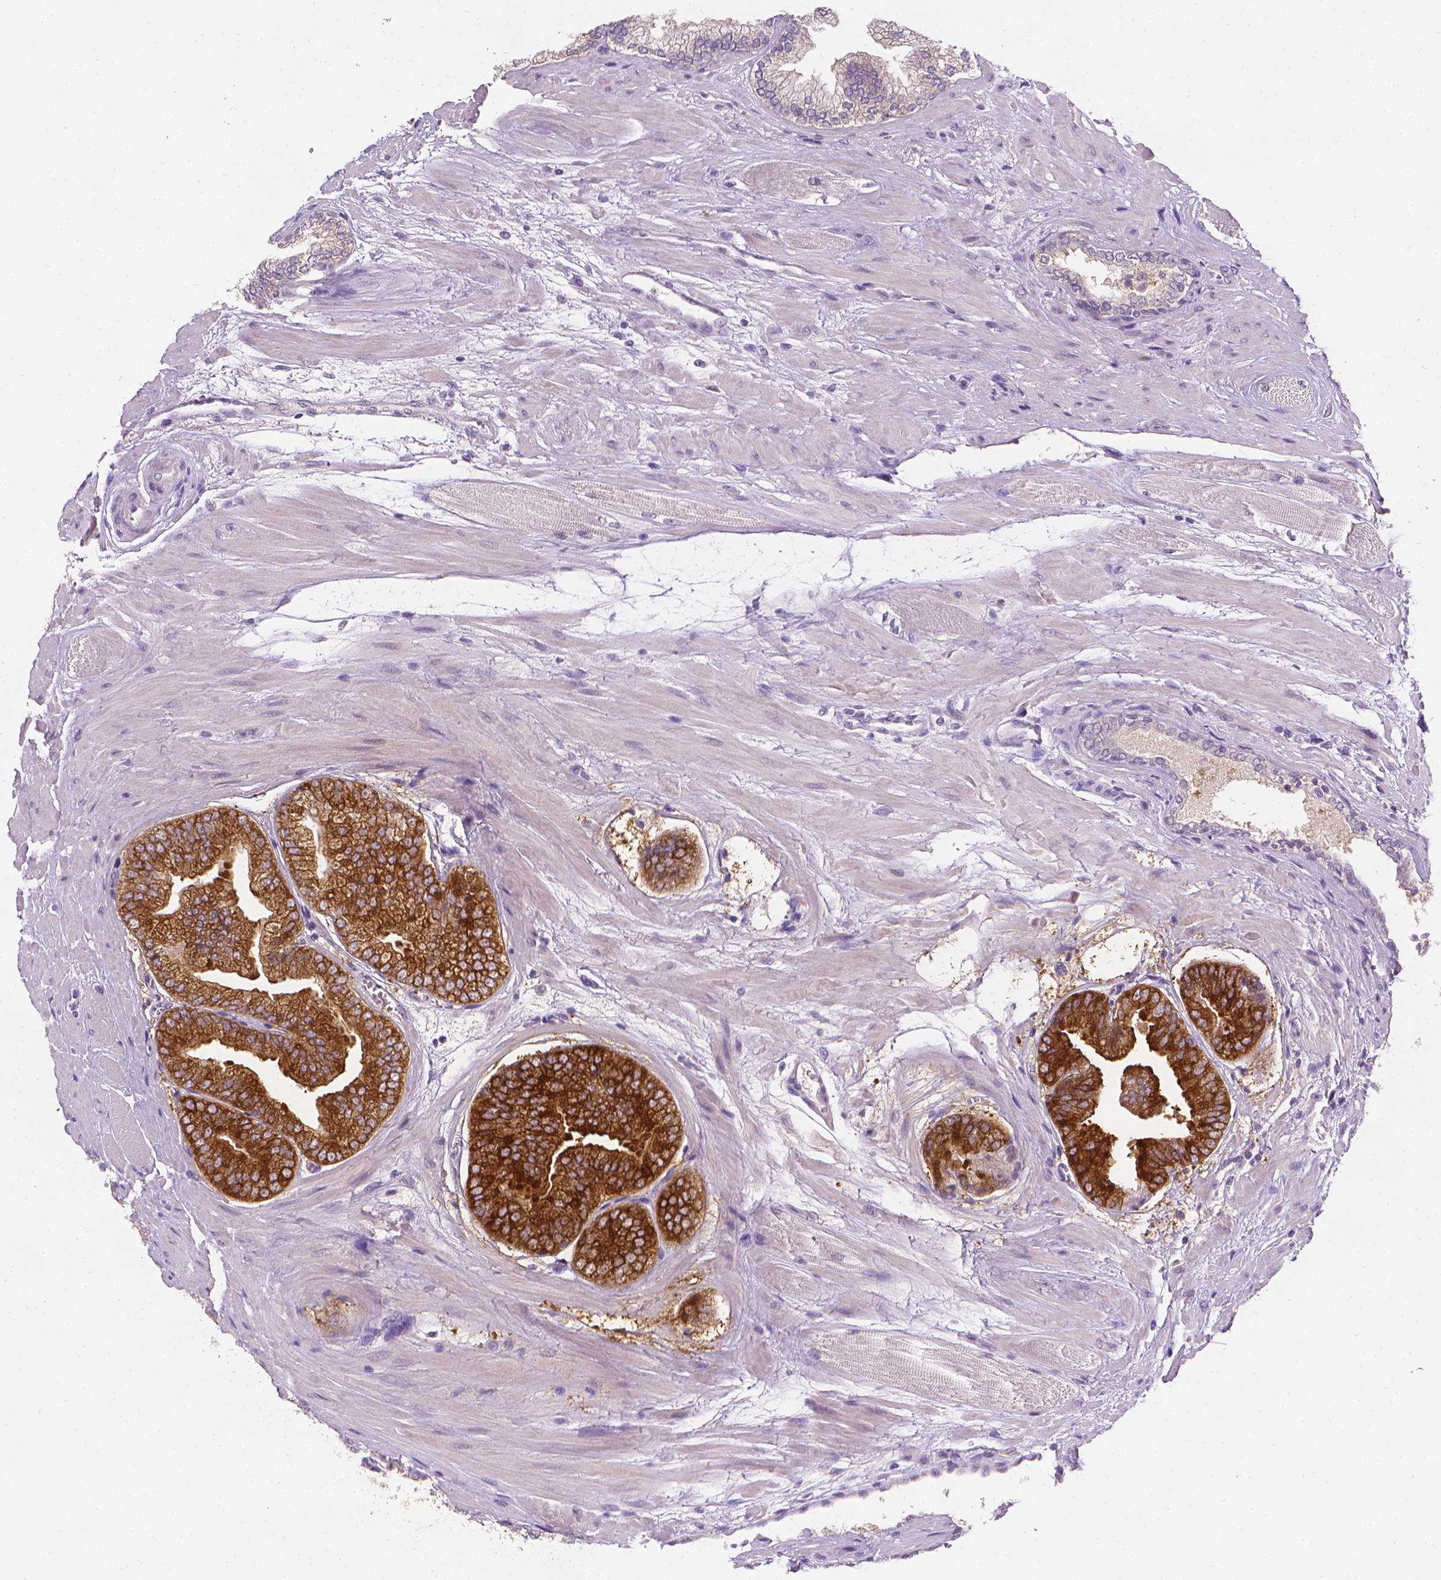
{"staining": {"intensity": "strong", "quantity": "25%-75%", "location": "cytoplasmic/membranous"}, "tissue": "prostate cancer", "cell_type": "Tumor cells", "image_type": "cancer", "snomed": [{"axis": "morphology", "description": "Adenocarcinoma, High grade"}, {"axis": "topography", "description": "Prostate"}], "caption": "The photomicrograph exhibits immunohistochemical staining of prostate cancer. There is strong cytoplasmic/membranous positivity is seen in approximately 25%-75% of tumor cells.", "gene": "FASN", "patient": {"sex": "male", "age": 64}}